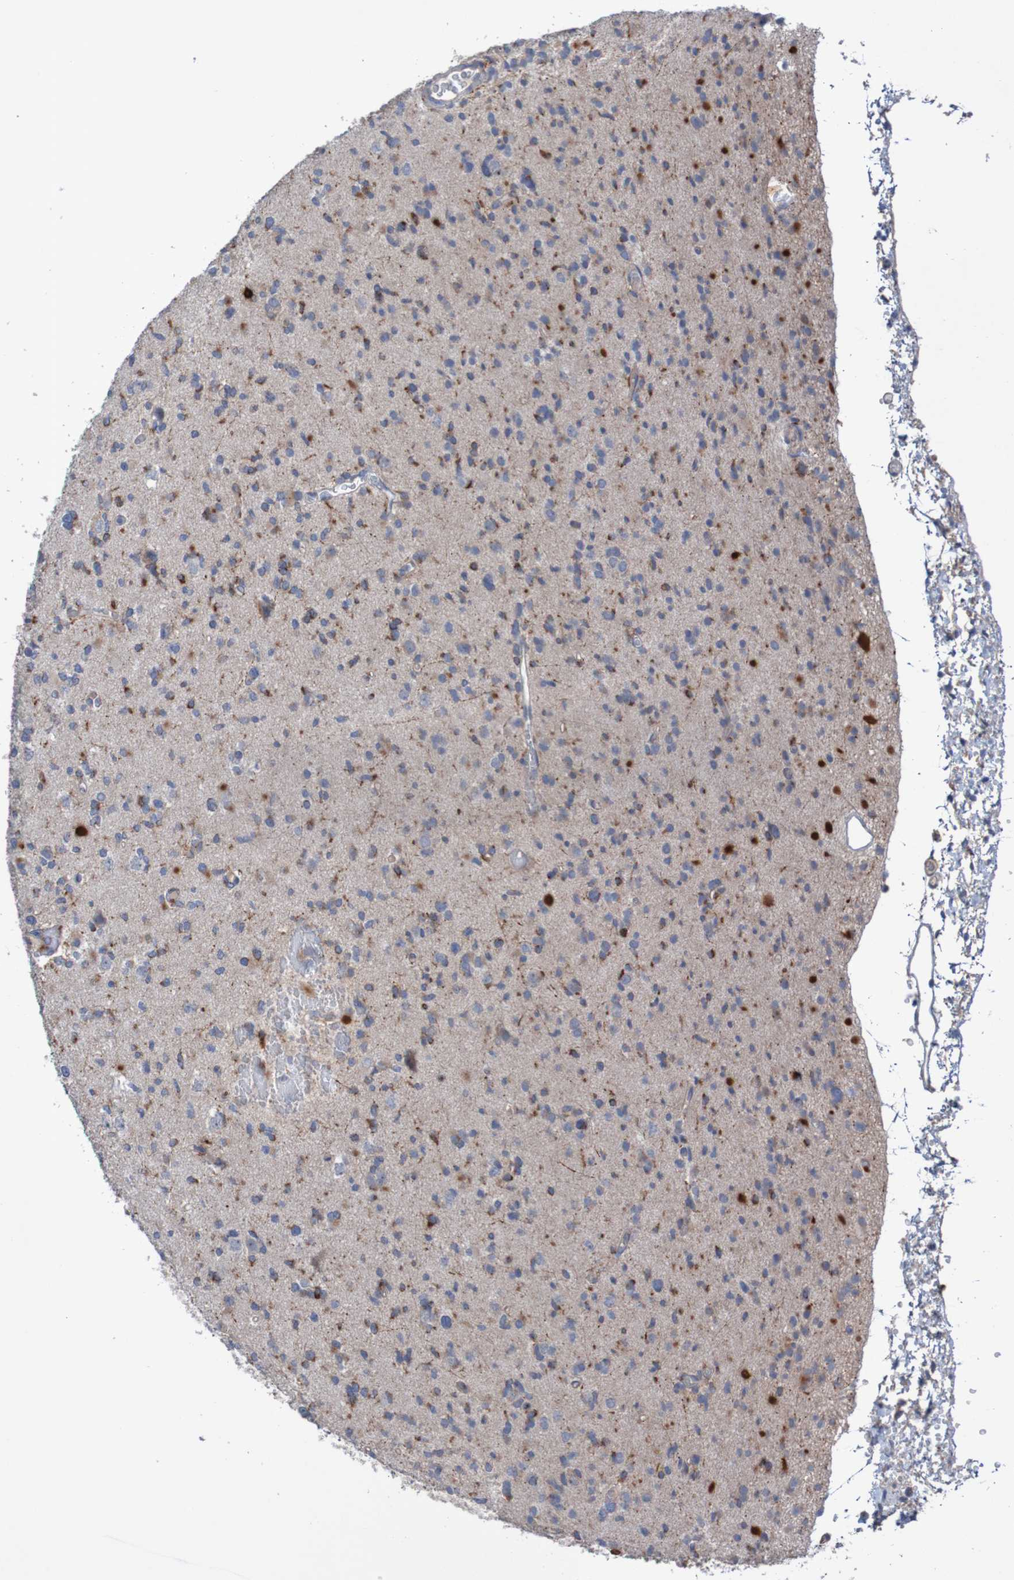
{"staining": {"intensity": "moderate", "quantity": "<25%", "location": "cytoplasmic/membranous"}, "tissue": "glioma", "cell_type": "Tumor cells", "image_type": "cancer", "snomed": [{"axis": "morphology", "description": "Glioma, malignant, Low grade"}, {"axis": "topography", "description": "Brain"}], "caption": "Tumor cells reveal low levels of moderate cytoplasmic/membranous expression in approximately <25% of cells in glioma. (brown staining indicates protein expression, while blue staining denotes nuclei).", "gene": "ANGPT4", "patient": {"sex": "female", "age": 22}}